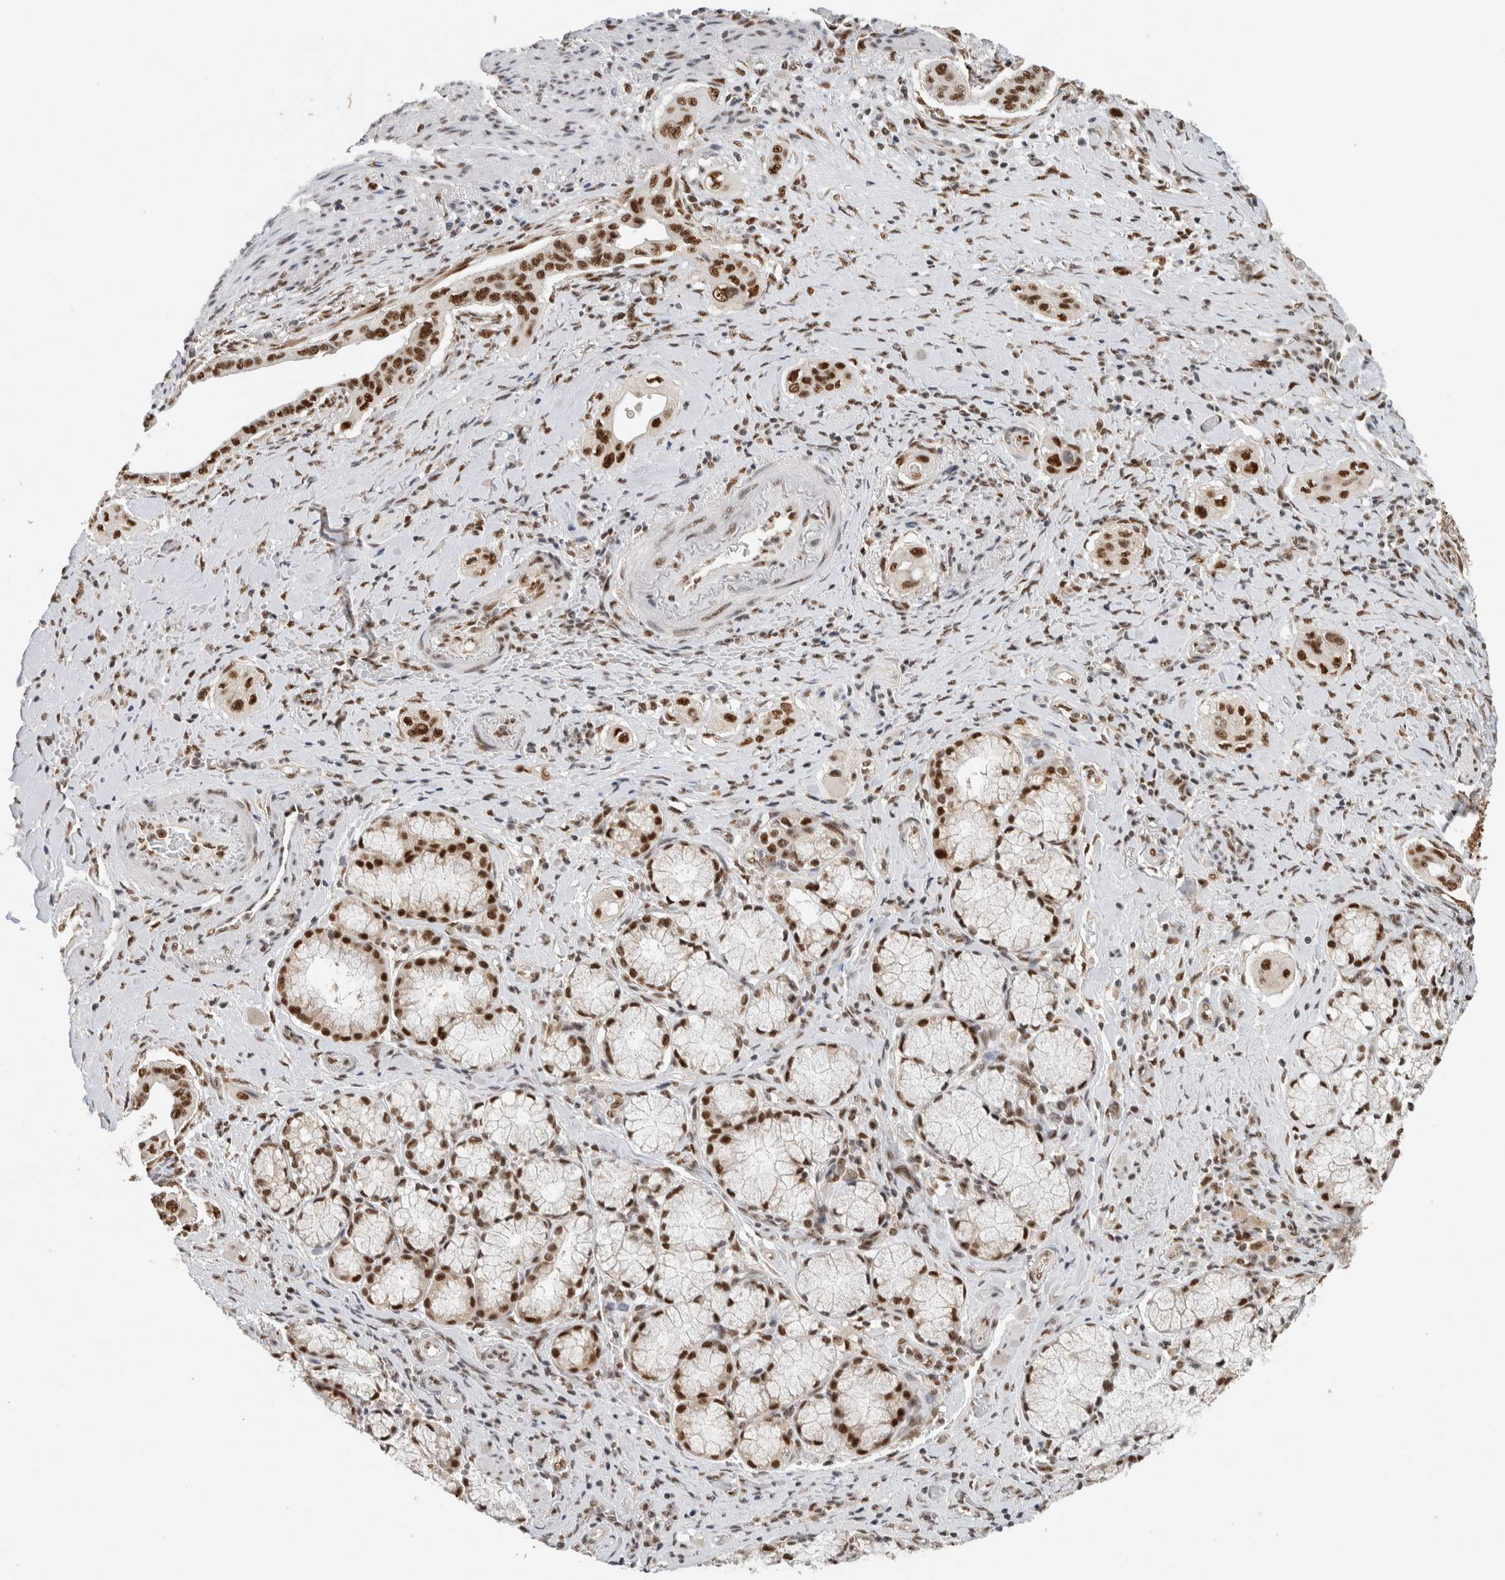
{"staining": {"intensity": "strong", "quantity": ">75%", "location": "nuclear"}, "tissue": "pancreatic cancer", "cell_type": "Tumor cells", "image_type": "cancer", "snomed": [{"axis": "morphology", "description": "Adenocarcinoma, NOS"}, {"axis": "topography", "description": "Pancreas"}], "caption": "A high amount of strong nuclear expression is identified in approximately >75% of tumor cells in pancreatic cancer tissue.", "gene": "DDX42", "patient": {"sex": "male", "age": 77}}